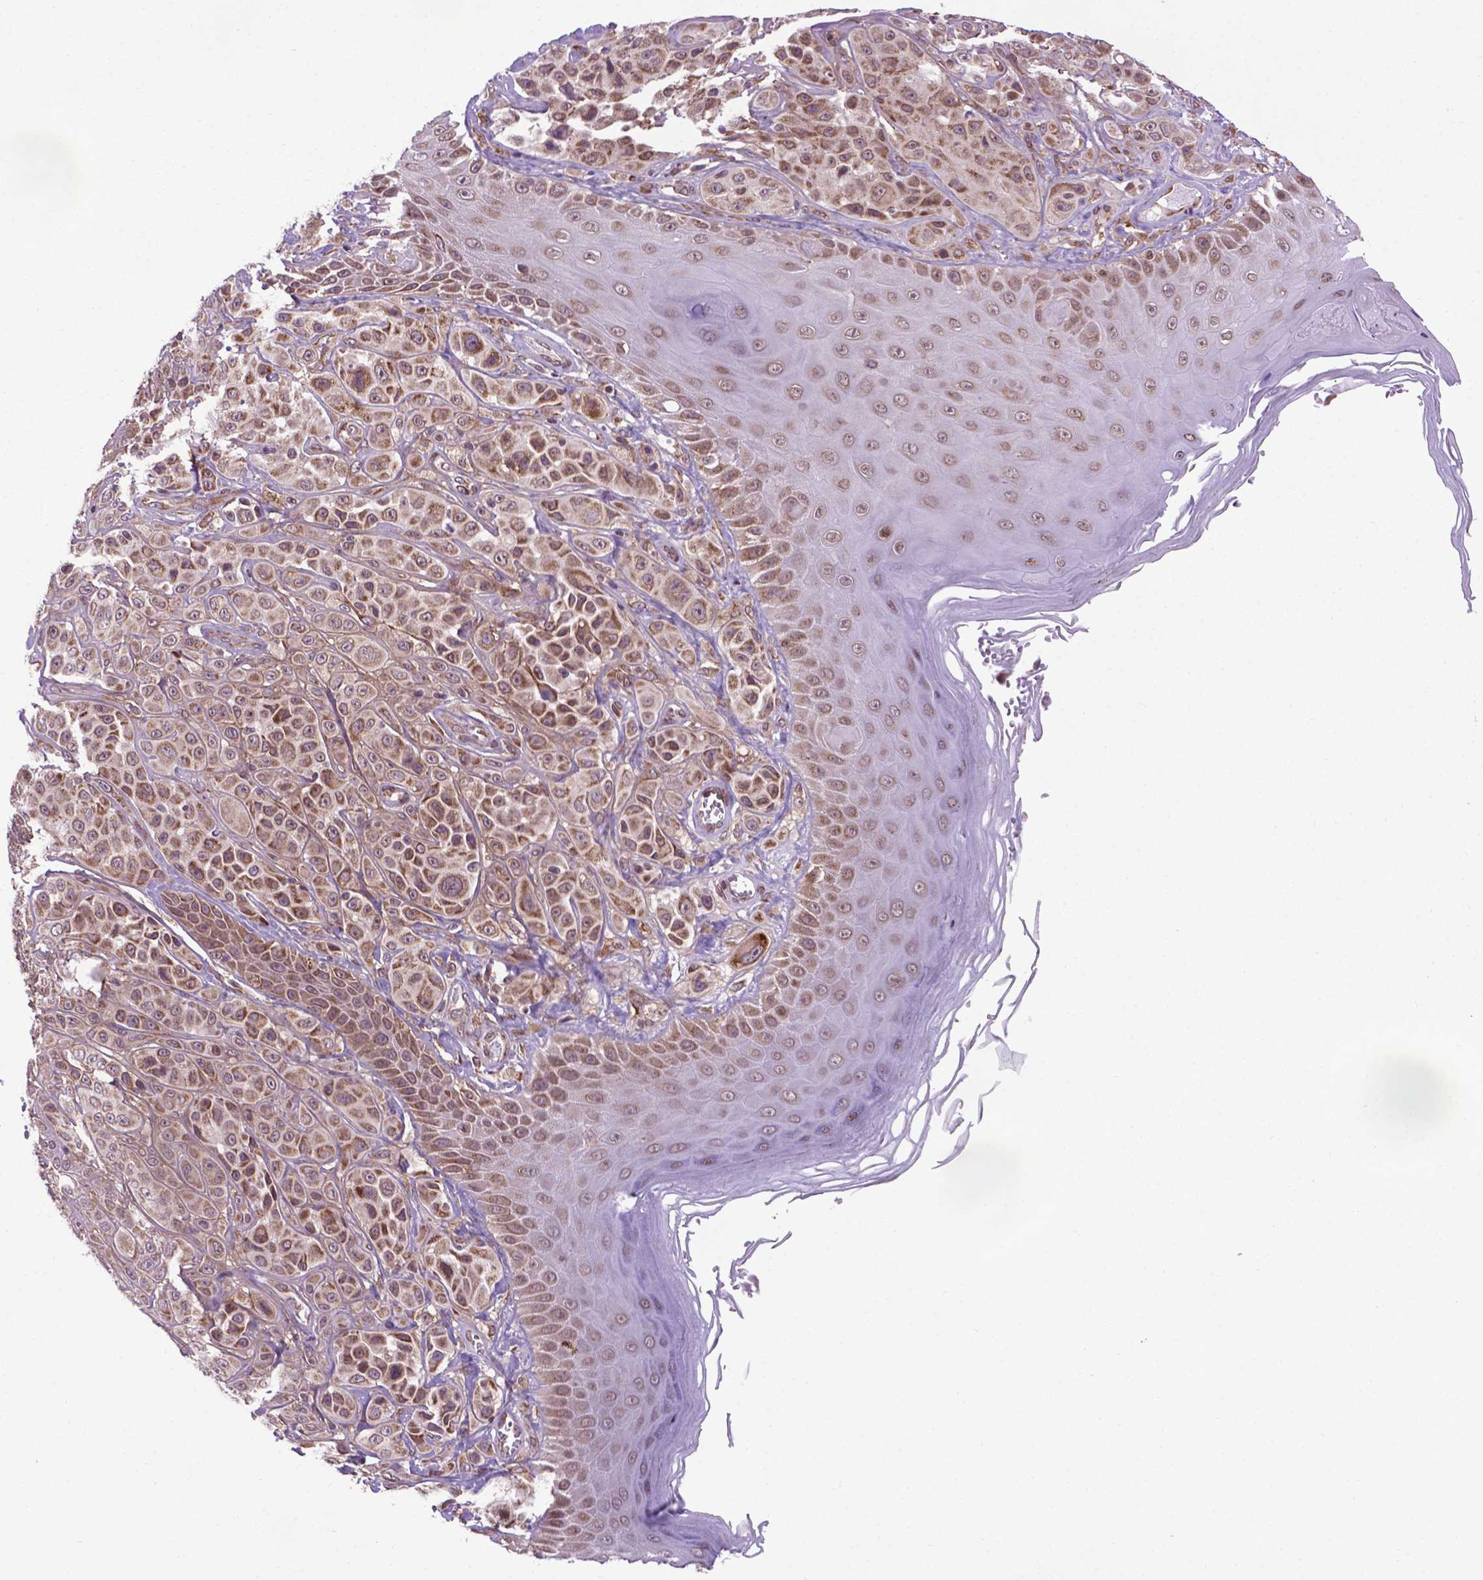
{"staining": {"intensity": "moderate", "quantity": ">75%", "location": "cytoplasmic/membranous"}, "tissue": "melanoma", "cell_type": "Tumor cells", "image_type": "cancer", "snomed": [{"axis": "morphology", "description": "Malignant melanoma, NOS"}, {"axis": "topography", "description": "Skin"}], "caption": "Malignant melanoma was stained to show a protein in brown. There is medium levels of moderate cytoplasmic/membranous positivity in approximately >75% of tumor cells.", "gene": "WDR83OS", "patient": {"sex": "male", "age": 67}}